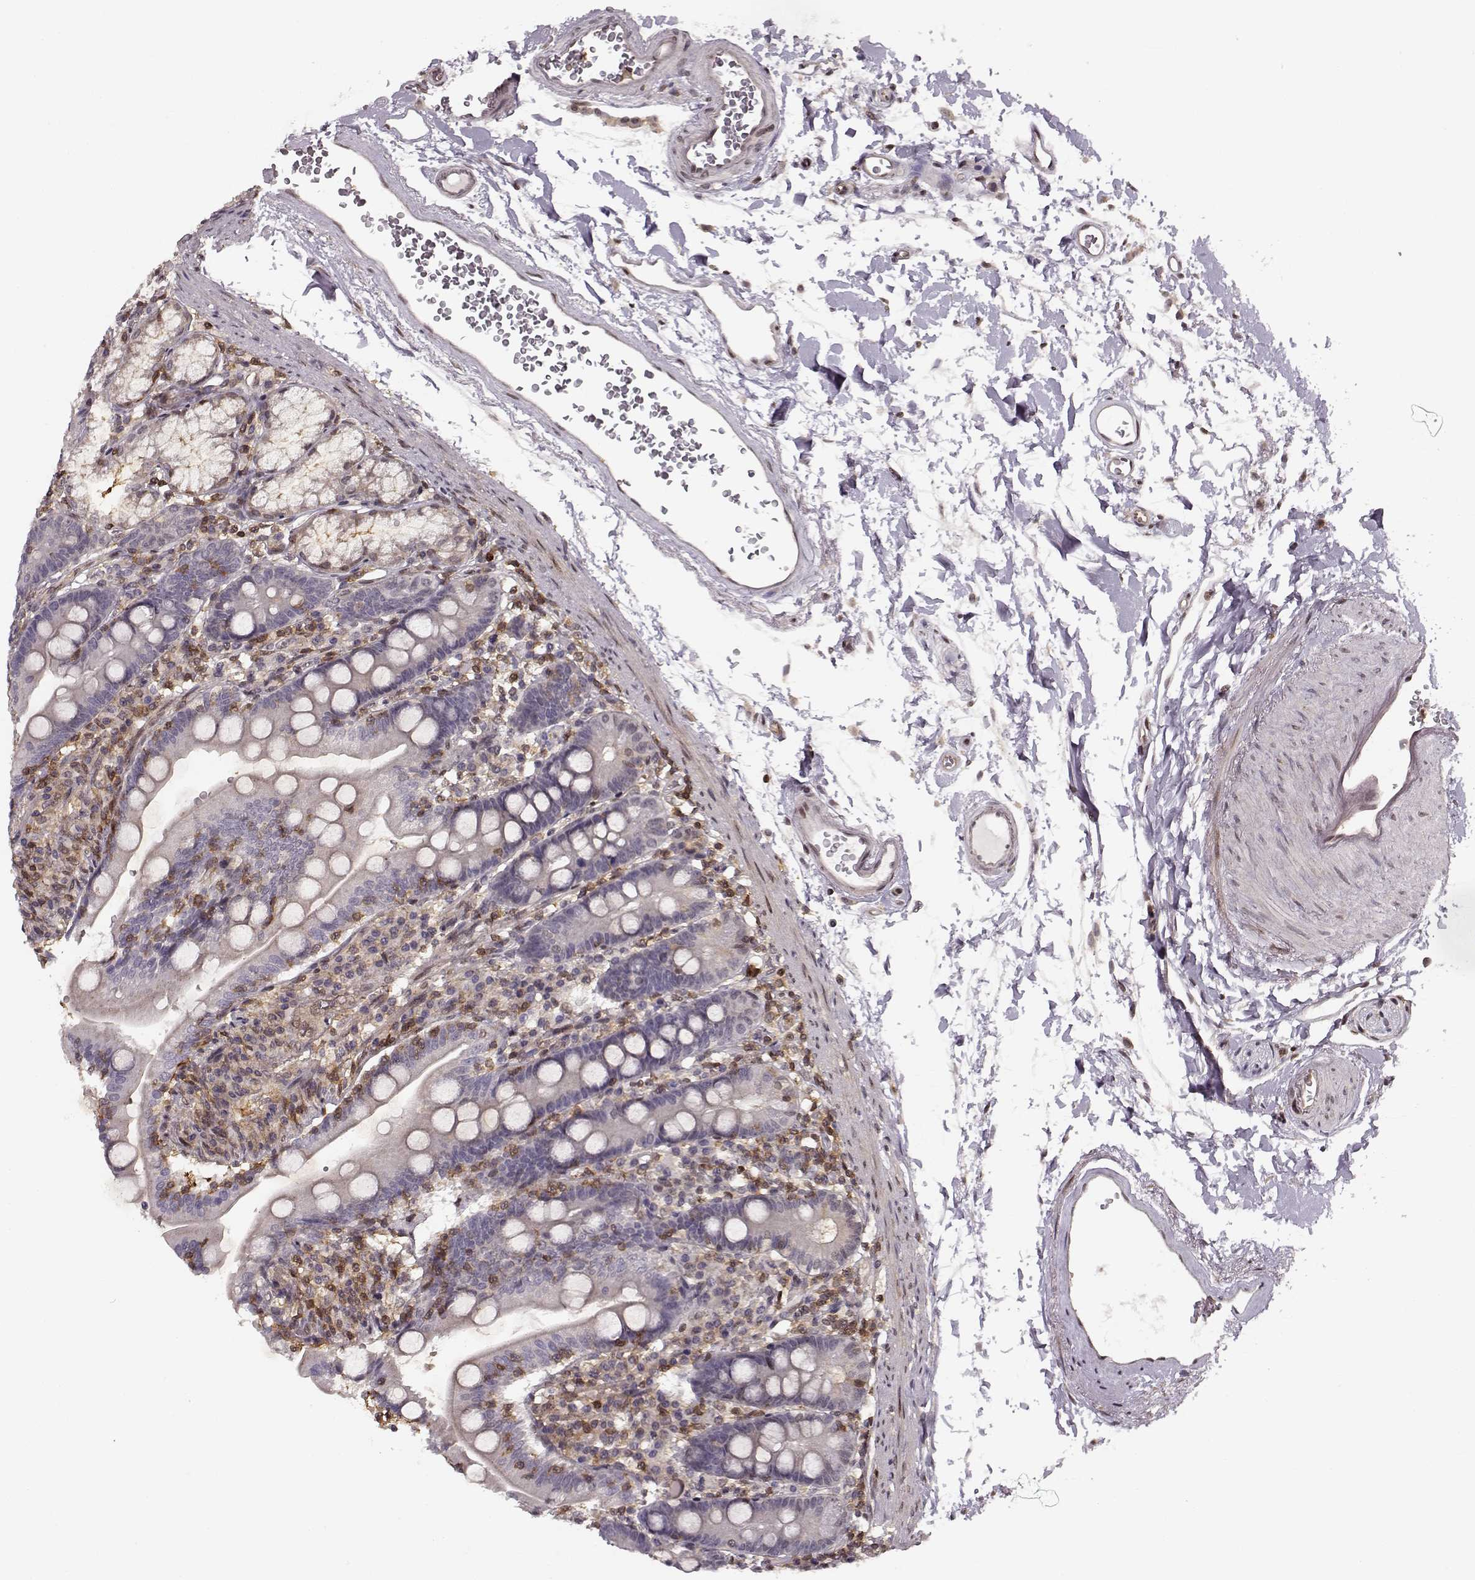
{"staining": {"intensity": "weak", "quantity": "<25%", "location": "cytoplasmic/membranous"}, "tissue": "duodenum", "cell_type": "Glandular cells", "image_type": "normal", "snomed": [{"axis": "morphology", "description": "Normal tissue, NOS"}, {"axis": "topography", "description": "Duodenum"}], "caption": "IHC micrograph of benign duodenum: human duodenum stained with DAB (3,3'-diaminobenzidine) shows no significant protein expression in glandular cells.", "gene": "MFSD1", "patient": {"sex": "female", "age": 67}}